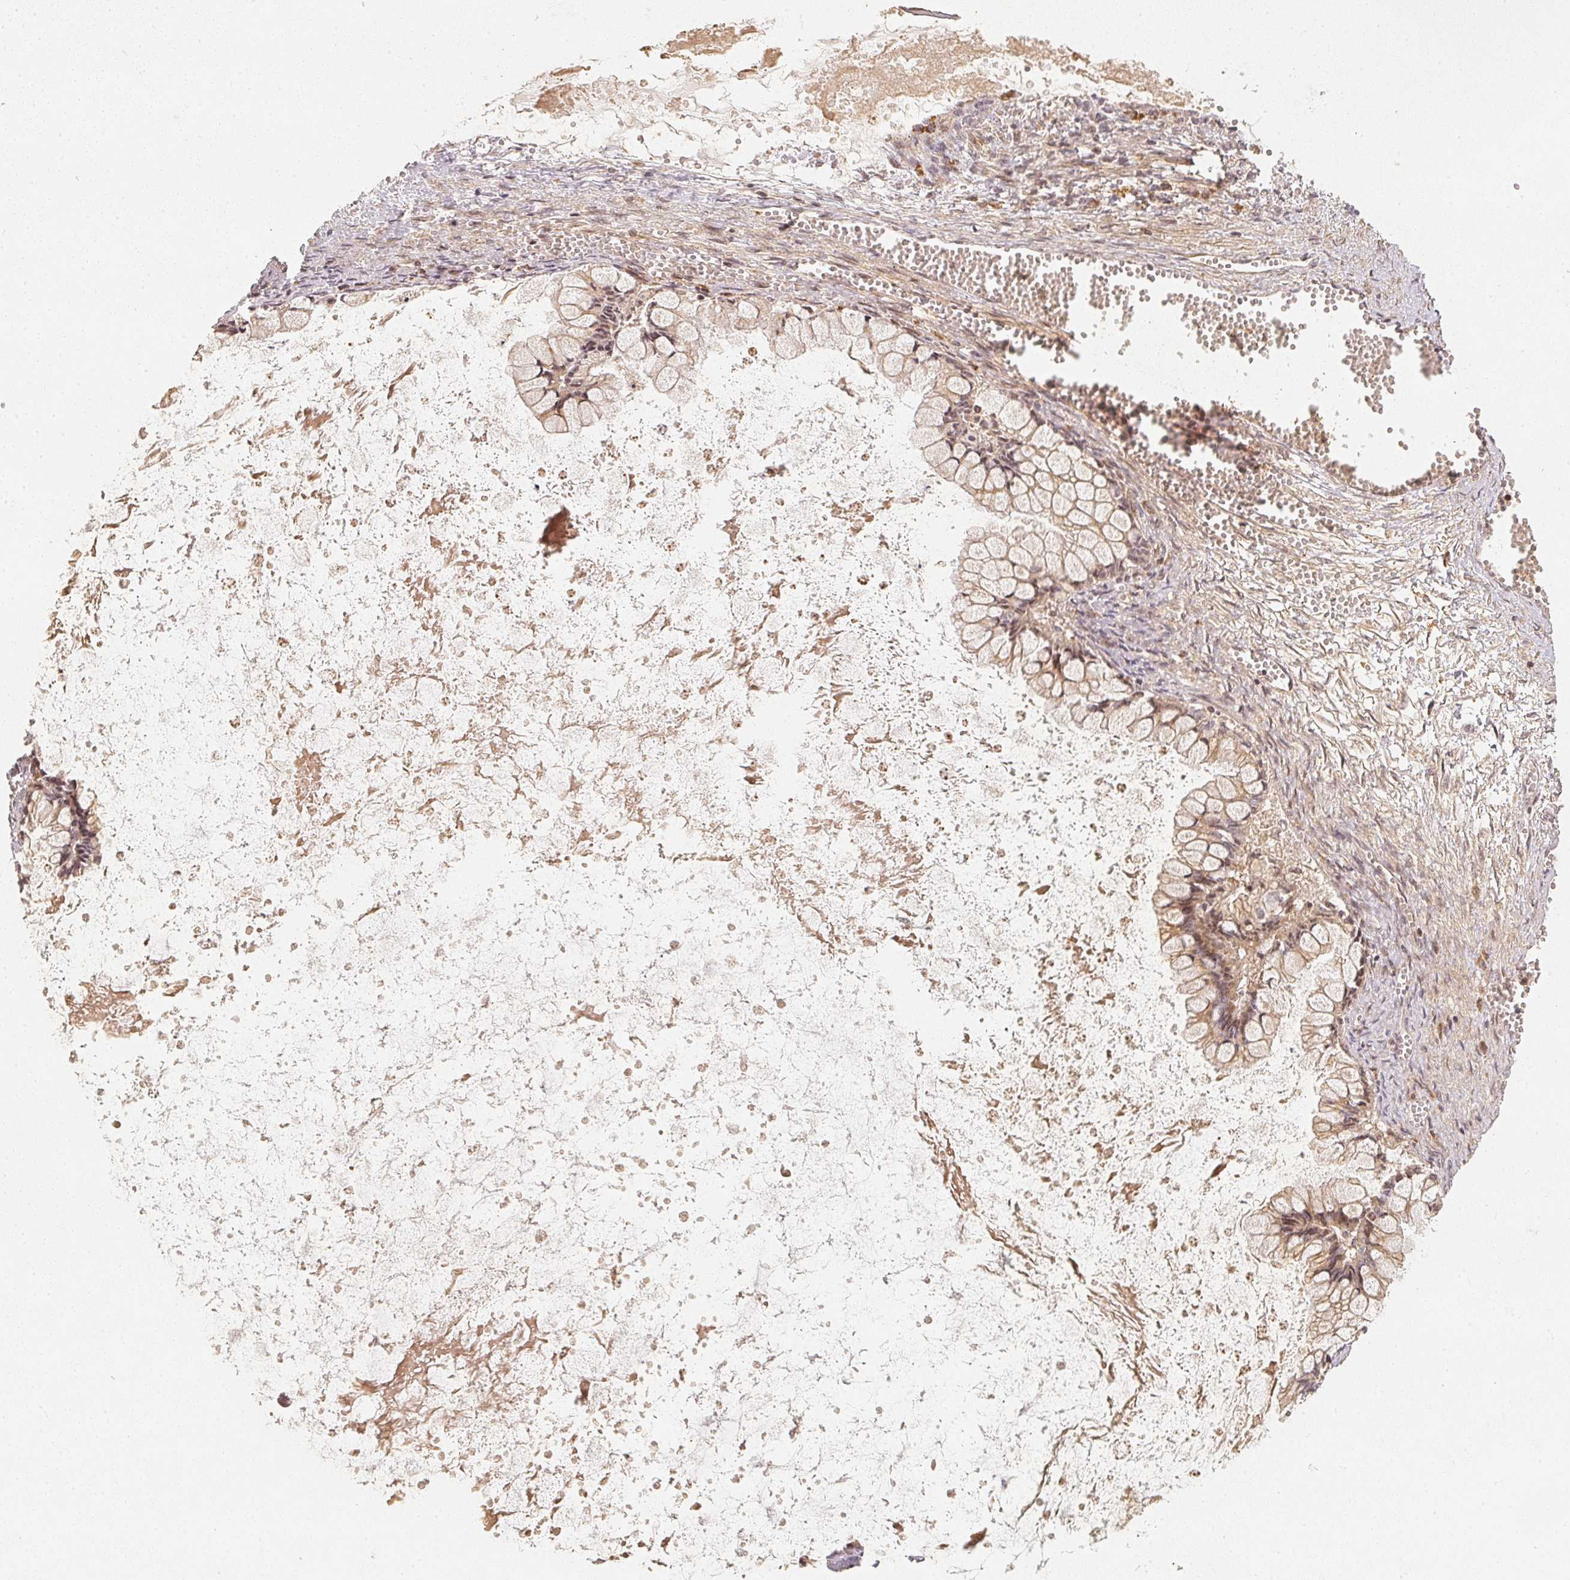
{"staining": {"intensity": "negative", "quantity": "none", "location": "none"}, "tissue": "ovarian cancer", "cell_type": "Tumor cells", "image_type": "cancer", "snomed": [{"axis": "morphology", "description": "Cystadenocarcinoma, mucinous, NOS"}, {"axis": "topography", "description": "Ovary"}], "caption": "Immunohistochemistry micrograph of neoplastic tissue: human ovarian cancer stained with DAB shows no significant protein positivity in tumor cells. Brightfield microscopy of immunohistochemistry (IHC) stained with DAB (3,3'-diaminobenzidine) (brown) and hematoxylin (blue), captured at high magnification.", "gene": "SERPINE1", "patient": {"sex": "female", "age": 67}}